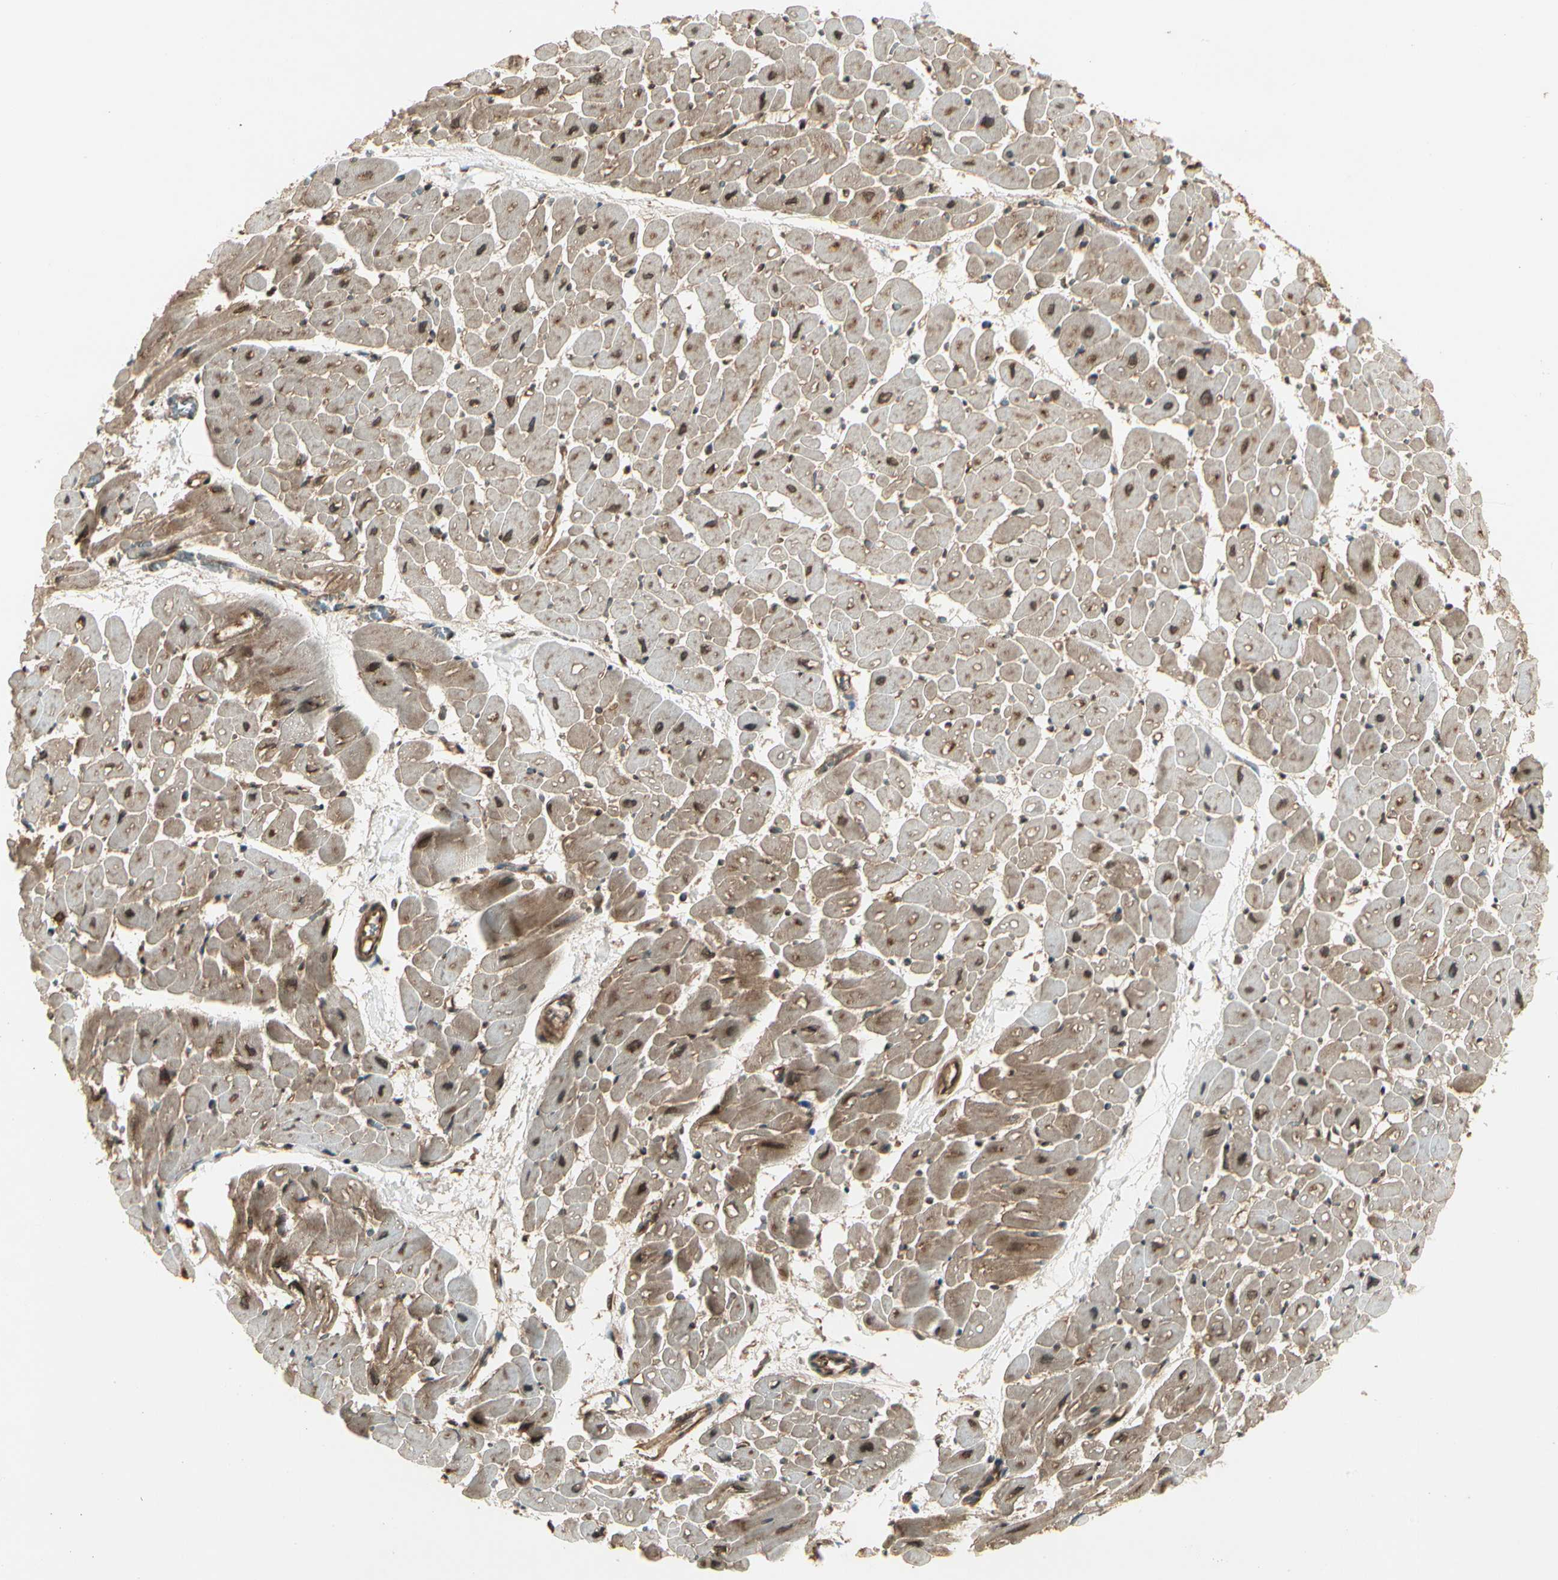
{"staining": {"intensity": "moderate", "quantity": ">75%", "location": "cytoplasmic/membranous,nuclear"}, "tissue": "heart muscle", "cell_type": "Cardiomyocytes", "image_type": "normal", "snomed": [{"axis": "morphology", "description": "Normal tissue, NOS"}, {"axis": "topography", "description": "Heart"}], "caption": "Heart muscle was stained to show a protein in brown. There is medium levels of moderate cytoplasmic/membranous,nuclear staining in about >75% of cardiomyocytes. (IHC, brightfield microscopy, high magnification).", "gene": "GLUL", "patient": {"sex": "male", "age": 45}}